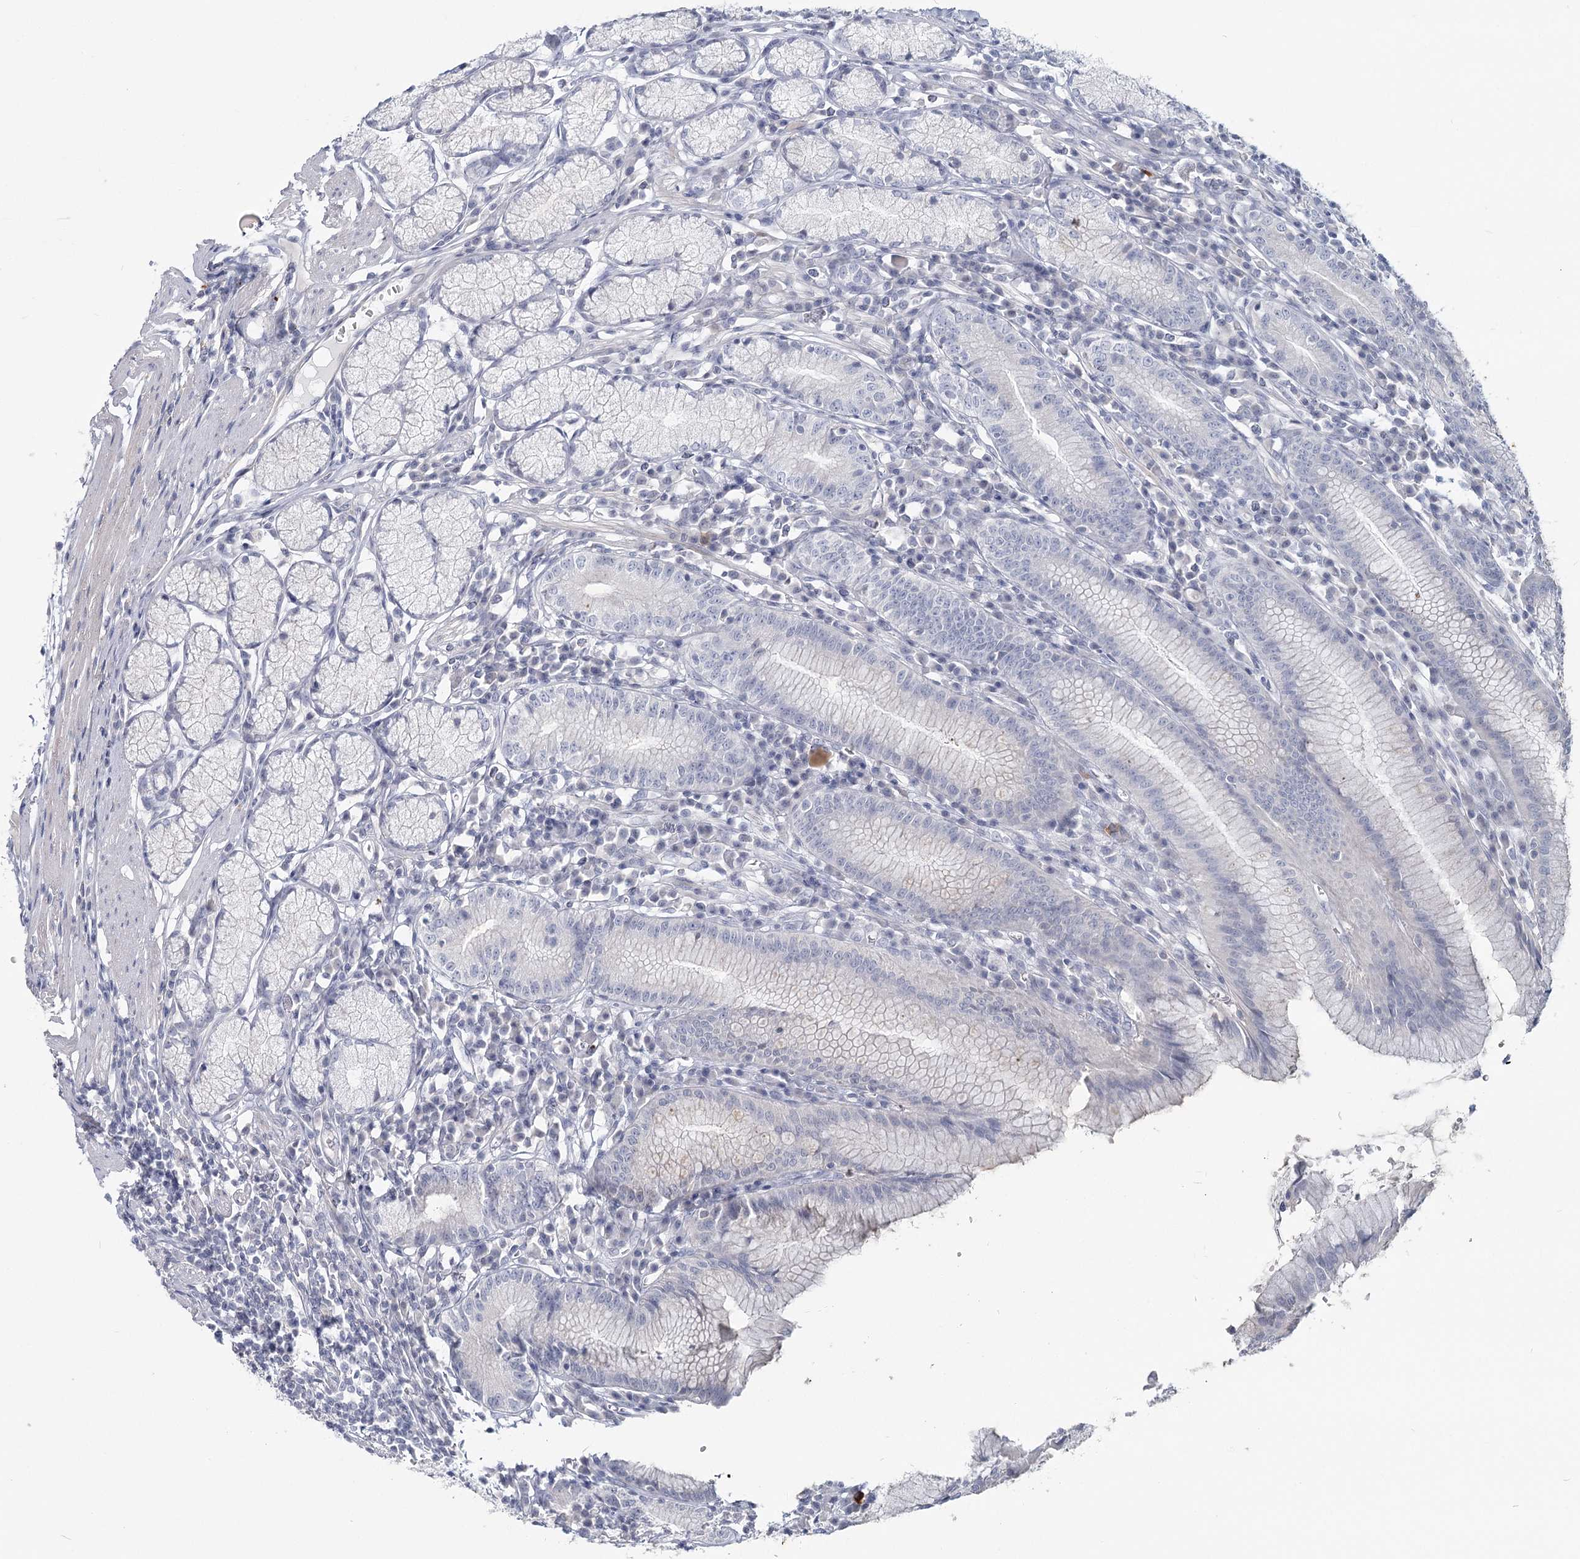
{"staining": {"intensity": "negative", "quantity": "none", "location": "none"}, "tissue": "stomach", "cell_type": "Glandular cells", "image_type": "normal", "snomed": [{"axis": "morphology", "description": "Normal tissue, NOS"}, {"axis": "topography", "description": "Stomach"}], "caption": "Stomach stained for a protein using immunohistochemistry demonstrates no expression glandular cells.", "gene": "USP11", "patient": {"sex": "male", "age": 55}}